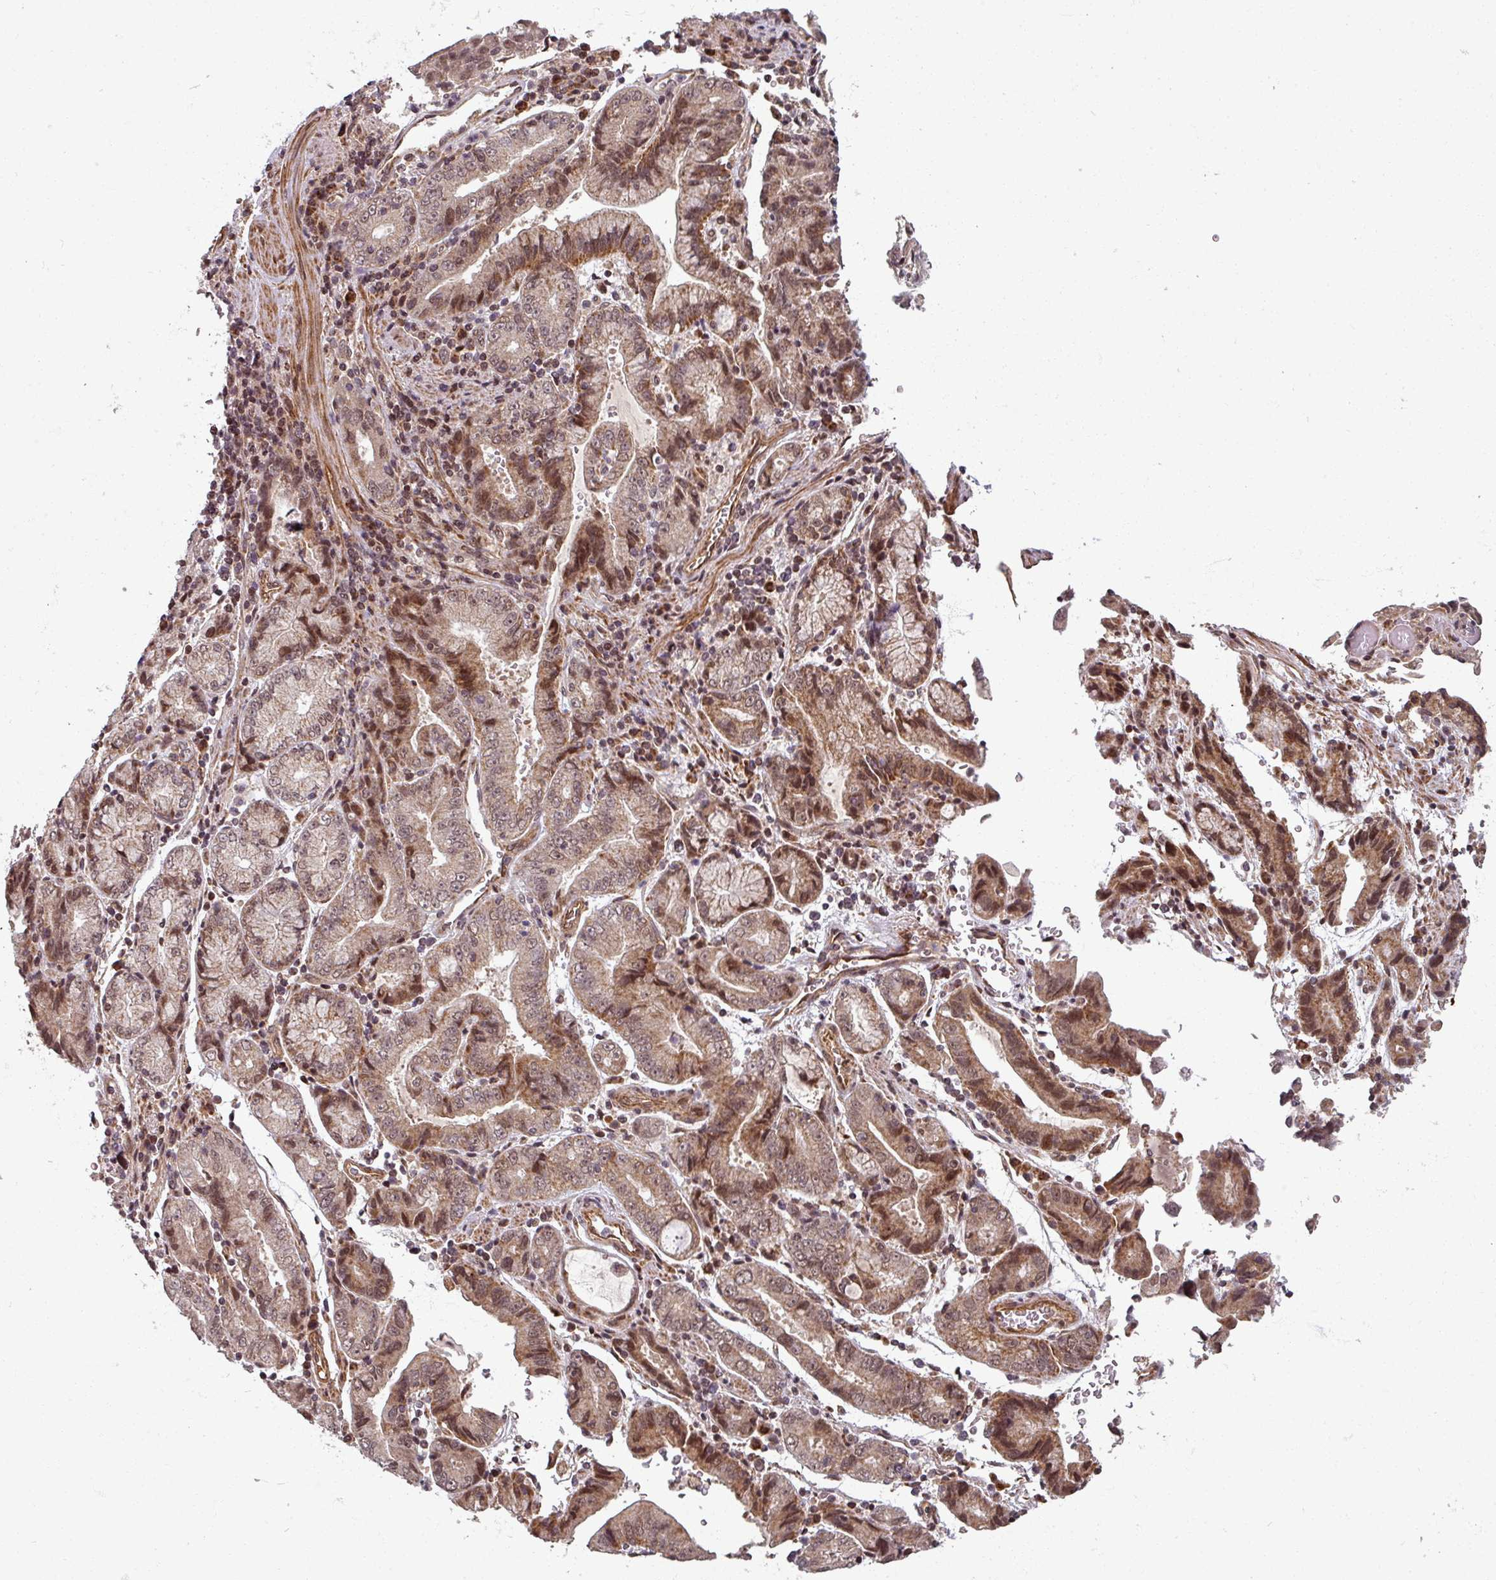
{"staining": {"intensity": "moderate", "quantity": "25%-75%", "location": "cytoplasmic/membranous,nuclear"}, "tissue": "stomach cancer", "cell_type": "Tumor cells", "image_type": "cancer", "snomed": [{"axis": "morphology", "description": "Adenocarcinoma, NOS"}, {"axis": "topography", "description": "Stomach"}], "caption": "Human stomach cancer (adenocarcinoma) stained with a brown dye demonstrates moderate cytoplasmic/membranous and nuclear positive staining in about 25%-75% of tumor cells.", "gene": "SWI5", "patient": {"sex": "male", "age": 62}}